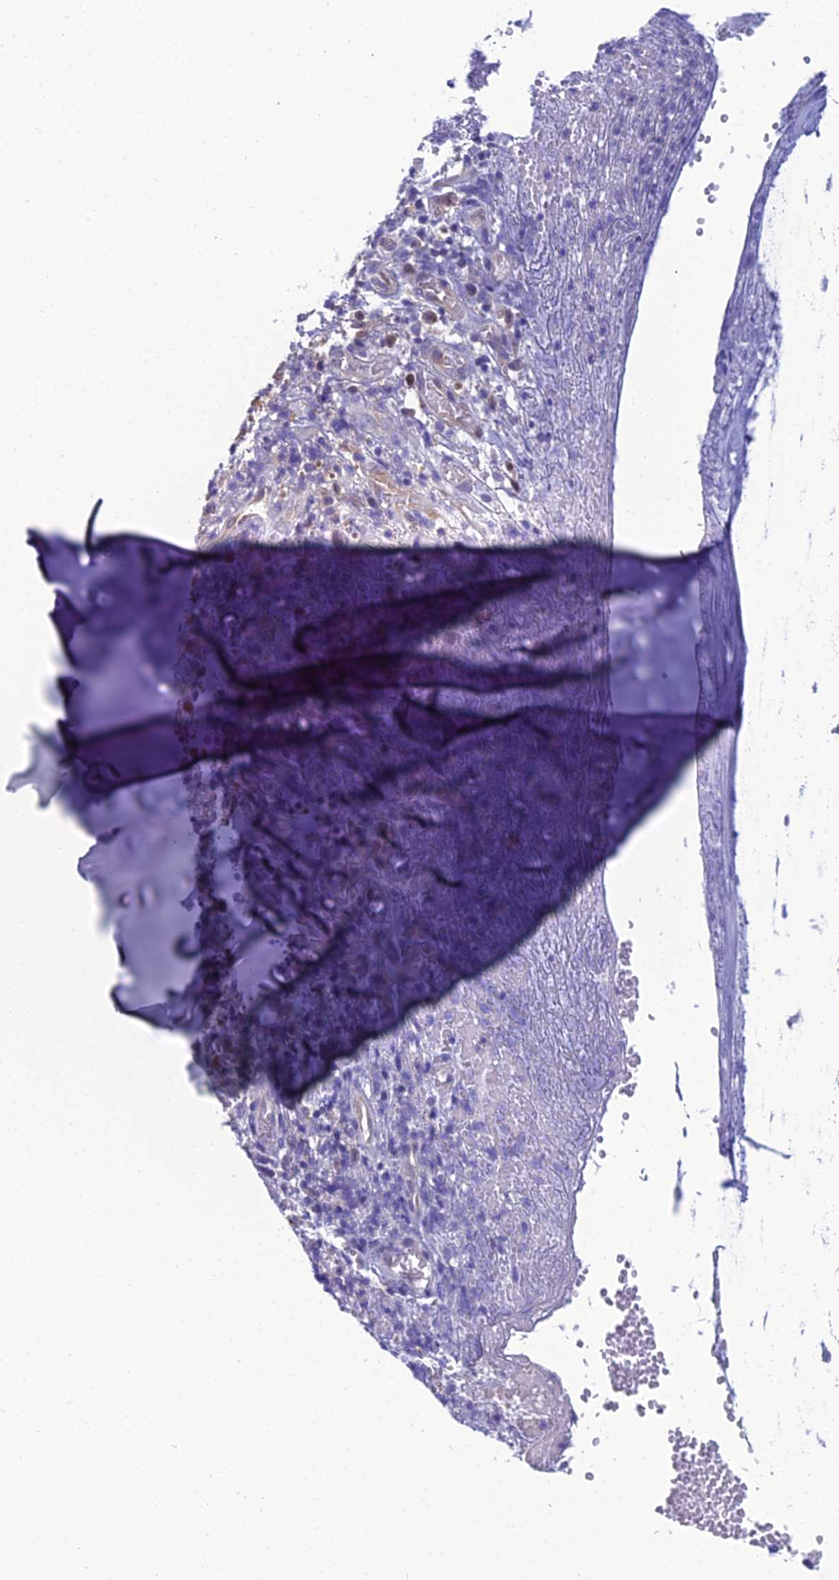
{"staining": {"intensity": "negative", "quantity": "none", "location": "none"}, "tissue": "soft tissue", "cell_type": "Chondrocytes", "image_type": "normal", "snomed": [{"axis": "morphology", "description": "Normal tissue, NOS"}, {"axis": "morphology", "description": "Basal cell carcinoma"}, {"axis": "topography", "description": "Cartilage tissue"}, {"axis": "topography", "description": "Nasopharynx"}, {"axis": "topography", "description": "Oral tissue"}], "caption": "The image demonstrates no significant staining in chondrocytes of soft tissue.", "gene": "GNPNAT1", "patient": {"sex": "female", "age": 77}}